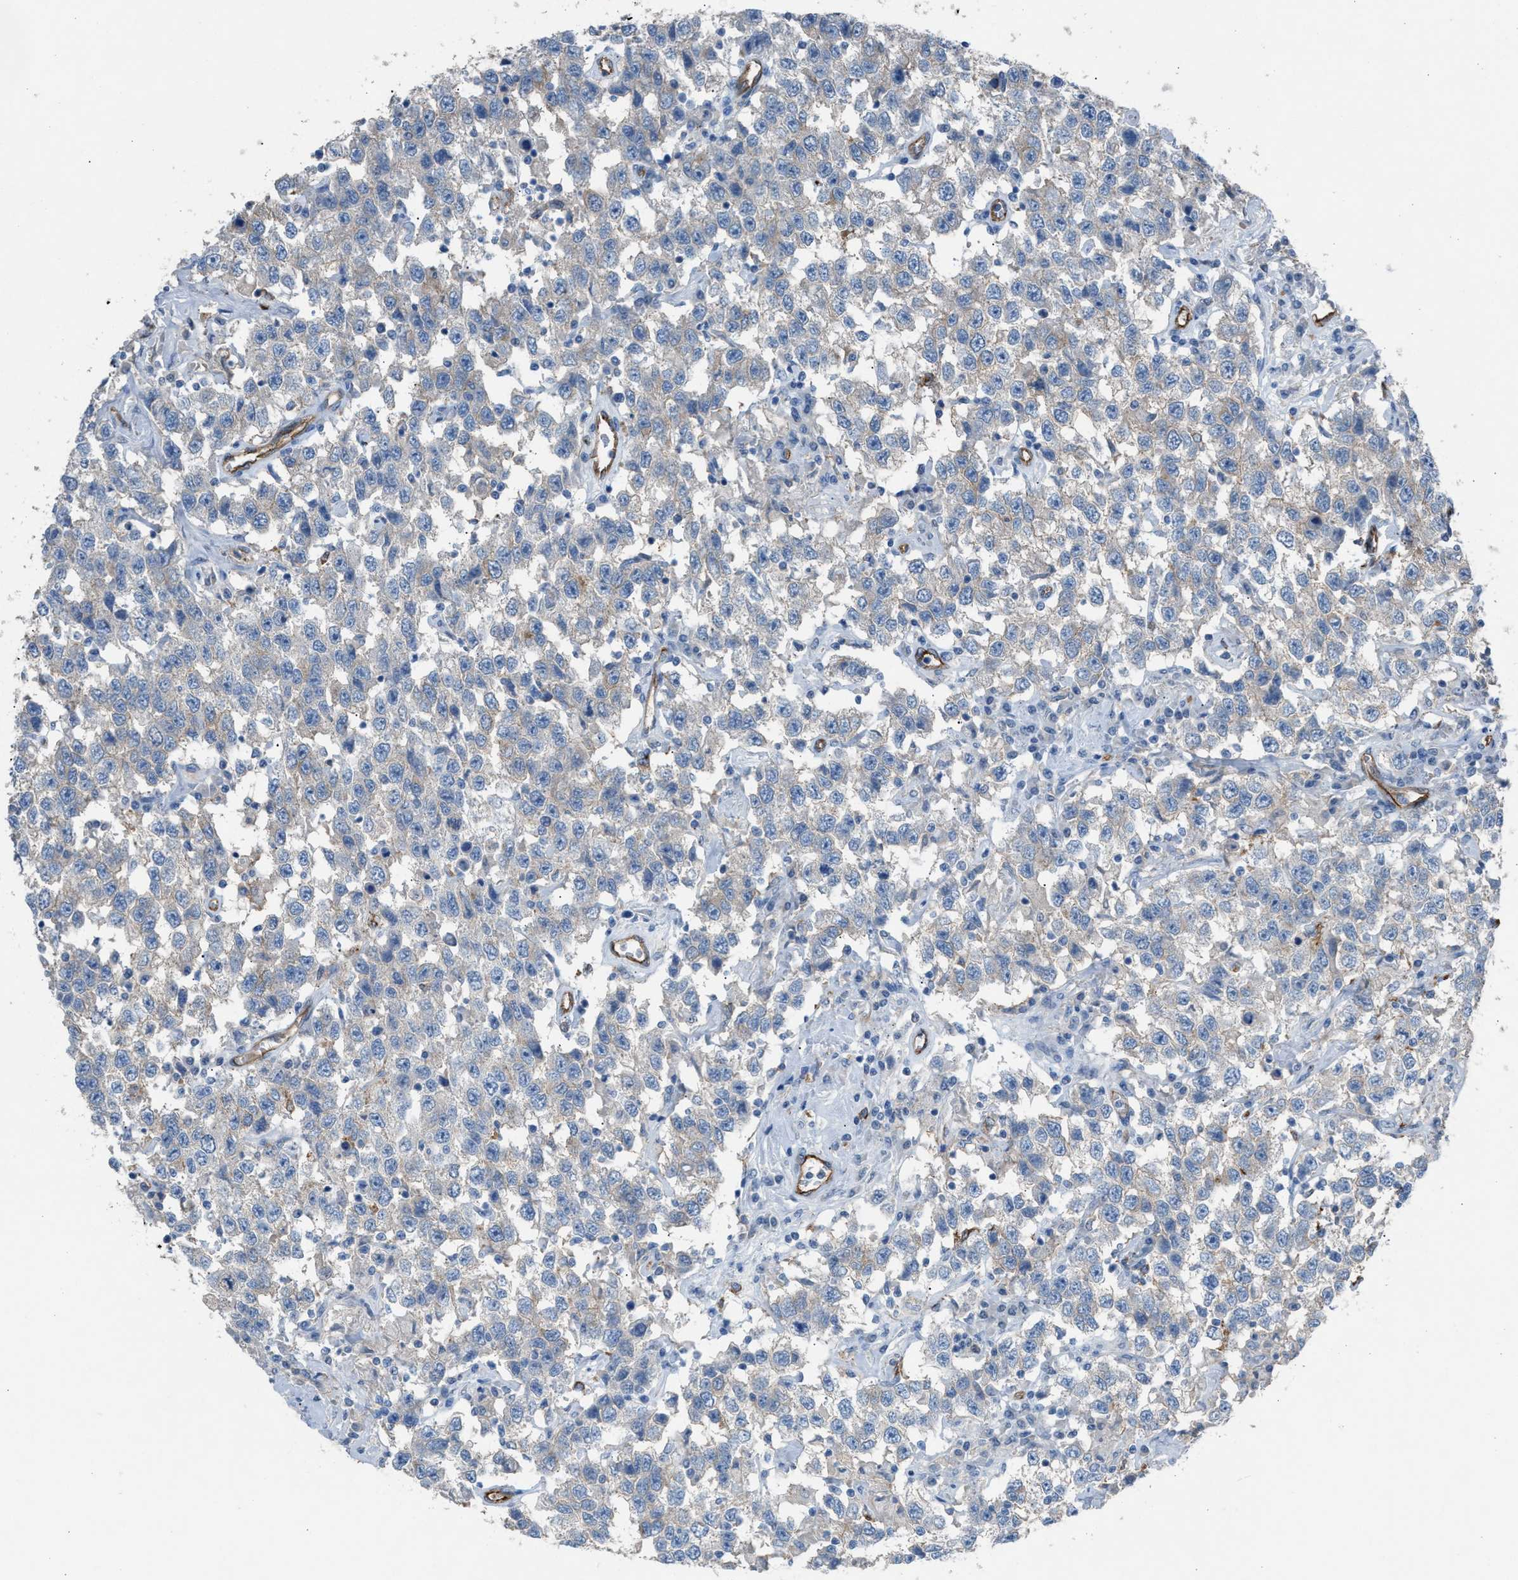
{"staining": {"intensity": "weak", "quantity": "<25%", "location": "cytoplasmic/membranous"}, "tissue": "testis cancer", "cell_type": "Tumor cells", "image_type": "cancer", "snomed": [{"axis": "morphology", "description": "Seminoma, NOS"}, {"axis": "topography", "description": "Testis"}], "caption": "Testis seminoma stained for a protein using immunohistochemistry (IHC) shows no positivity tumor cells.", "gene": "DYSF", "patient": {"sex": "male", "age": 41}}